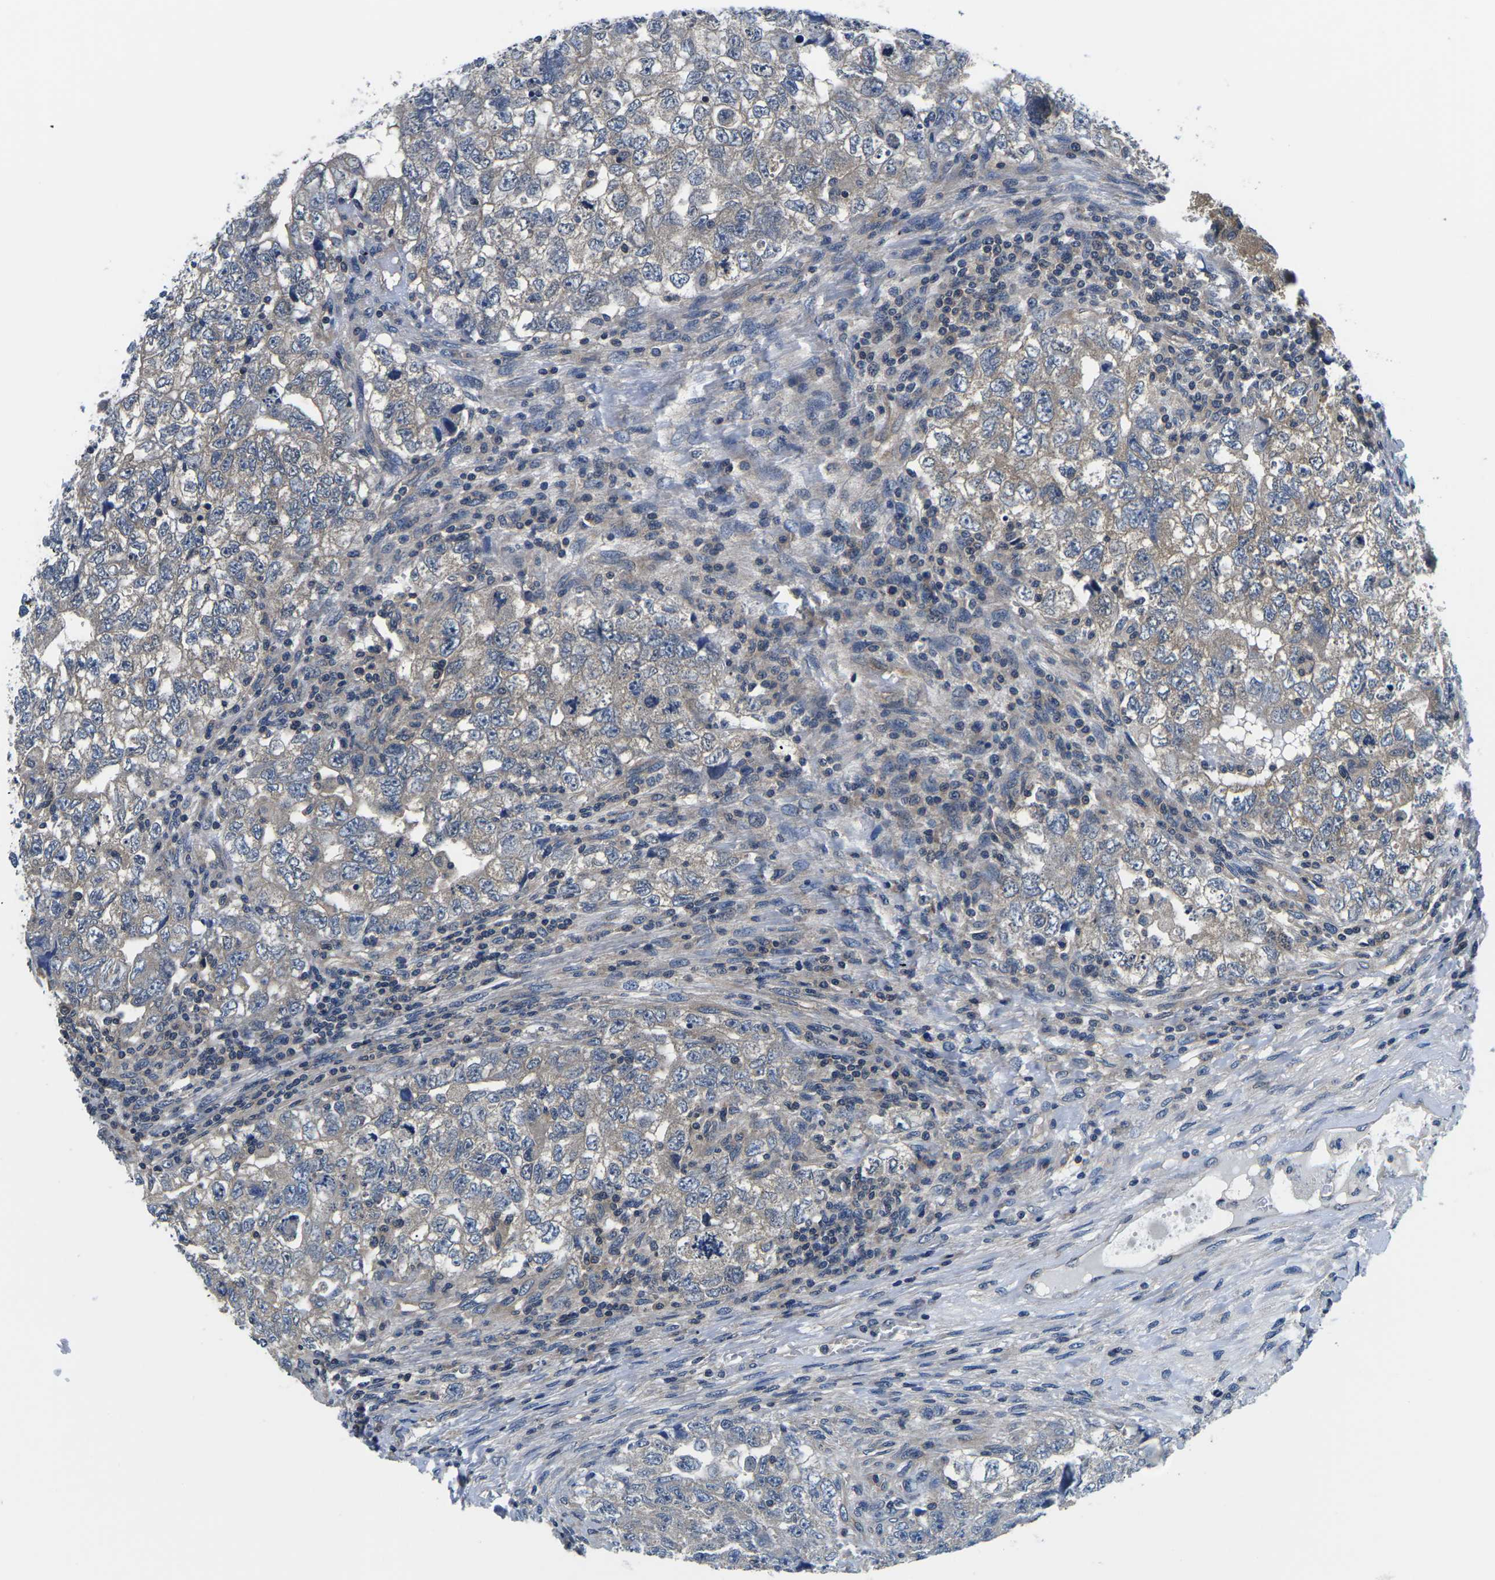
{"staining": {"intensity": "weak", "quantity": ">75%", "location": "cytoplasmic/membranous"}, "tissue": "testis cancer", "cell_type": "Tumor cells", "image_type": "cancer", "snomed": [{"axis": "morphology", "description": "Carcinoma, Embryonal, NOS"}, {"axis": "topography", "description": "Testis"}], "caption": "Testis cancer (embryonal carcinoma) tissue demonstrates weak cytoplasmic/membranous expression in about >75% of tumor cells Using DAB (brown) and hematoxylin (blue) stains, captured at high magnification using brightfield microscopy.", "gene": "GSK3B", "patient": {"sex": "male", "age": 36}}